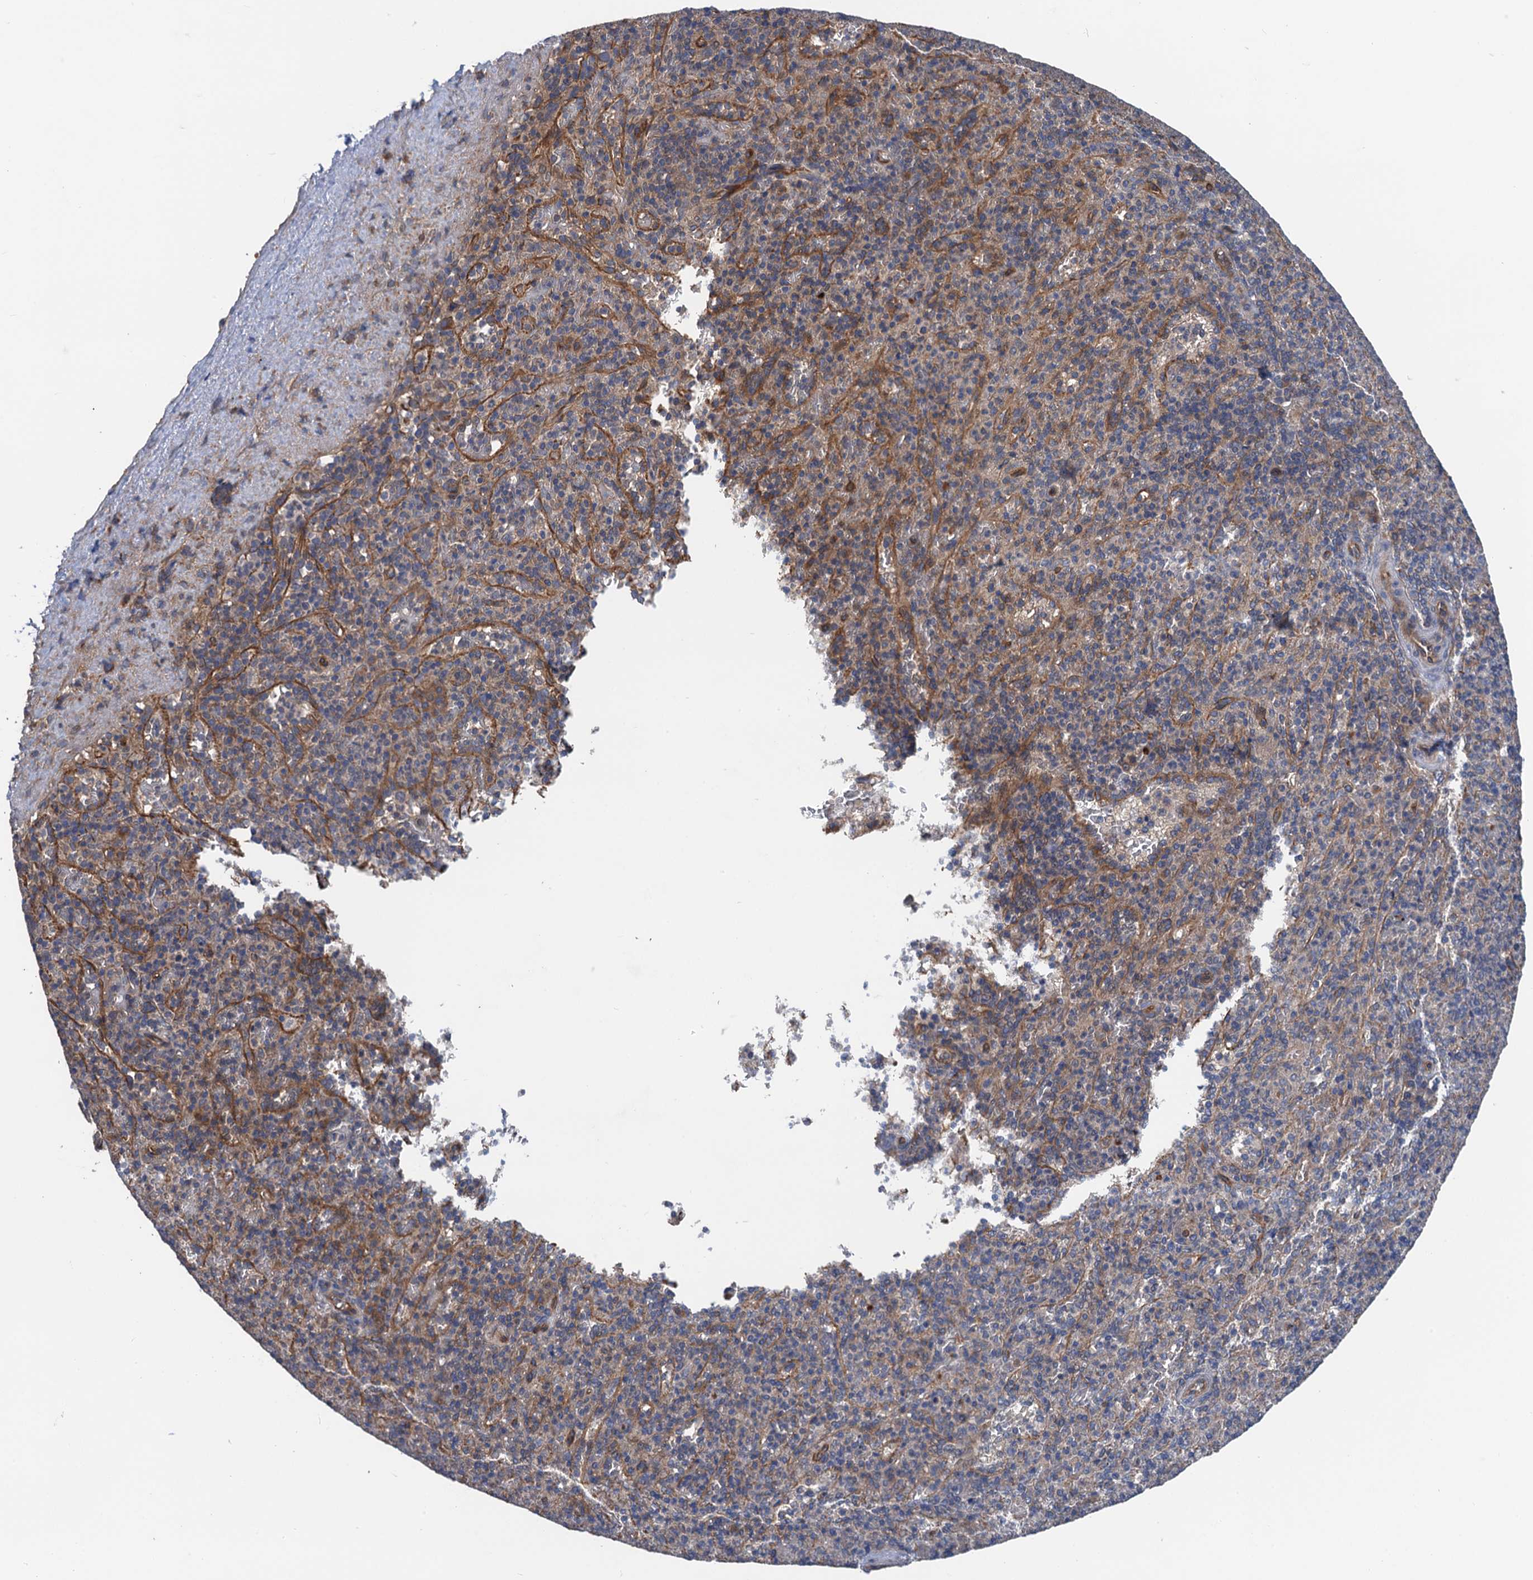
{"staining": {"intensity": "moderate", "quantity": "<25%", "location": "cytoplasmic/membranous"}, "tissue": "spleen", "cell_type": "Cells in red pulp", "image_type": "normal", "snomed": [{"axis": "morphology", "description": "Normal tissue, NOS"}, {"axis": "topography", "description": "Spleen"}], "caption": "High-magnification brightfield microscopy of benign spleen stained with DAB (brown) and counterstained with hematoxylin (blue). cells in red pulp exhibit moderate cytoplasmic/membranous positivity is appreciated in about<25% of cells. The staining is performed using DAB (3,3'-diaminobenzidine) brown chromogen to label protein expression. The nuclei are counter-stained blue using hematoxylin.", "gene": "PJA2", "patient": {"sex": "male", "age": 82}}